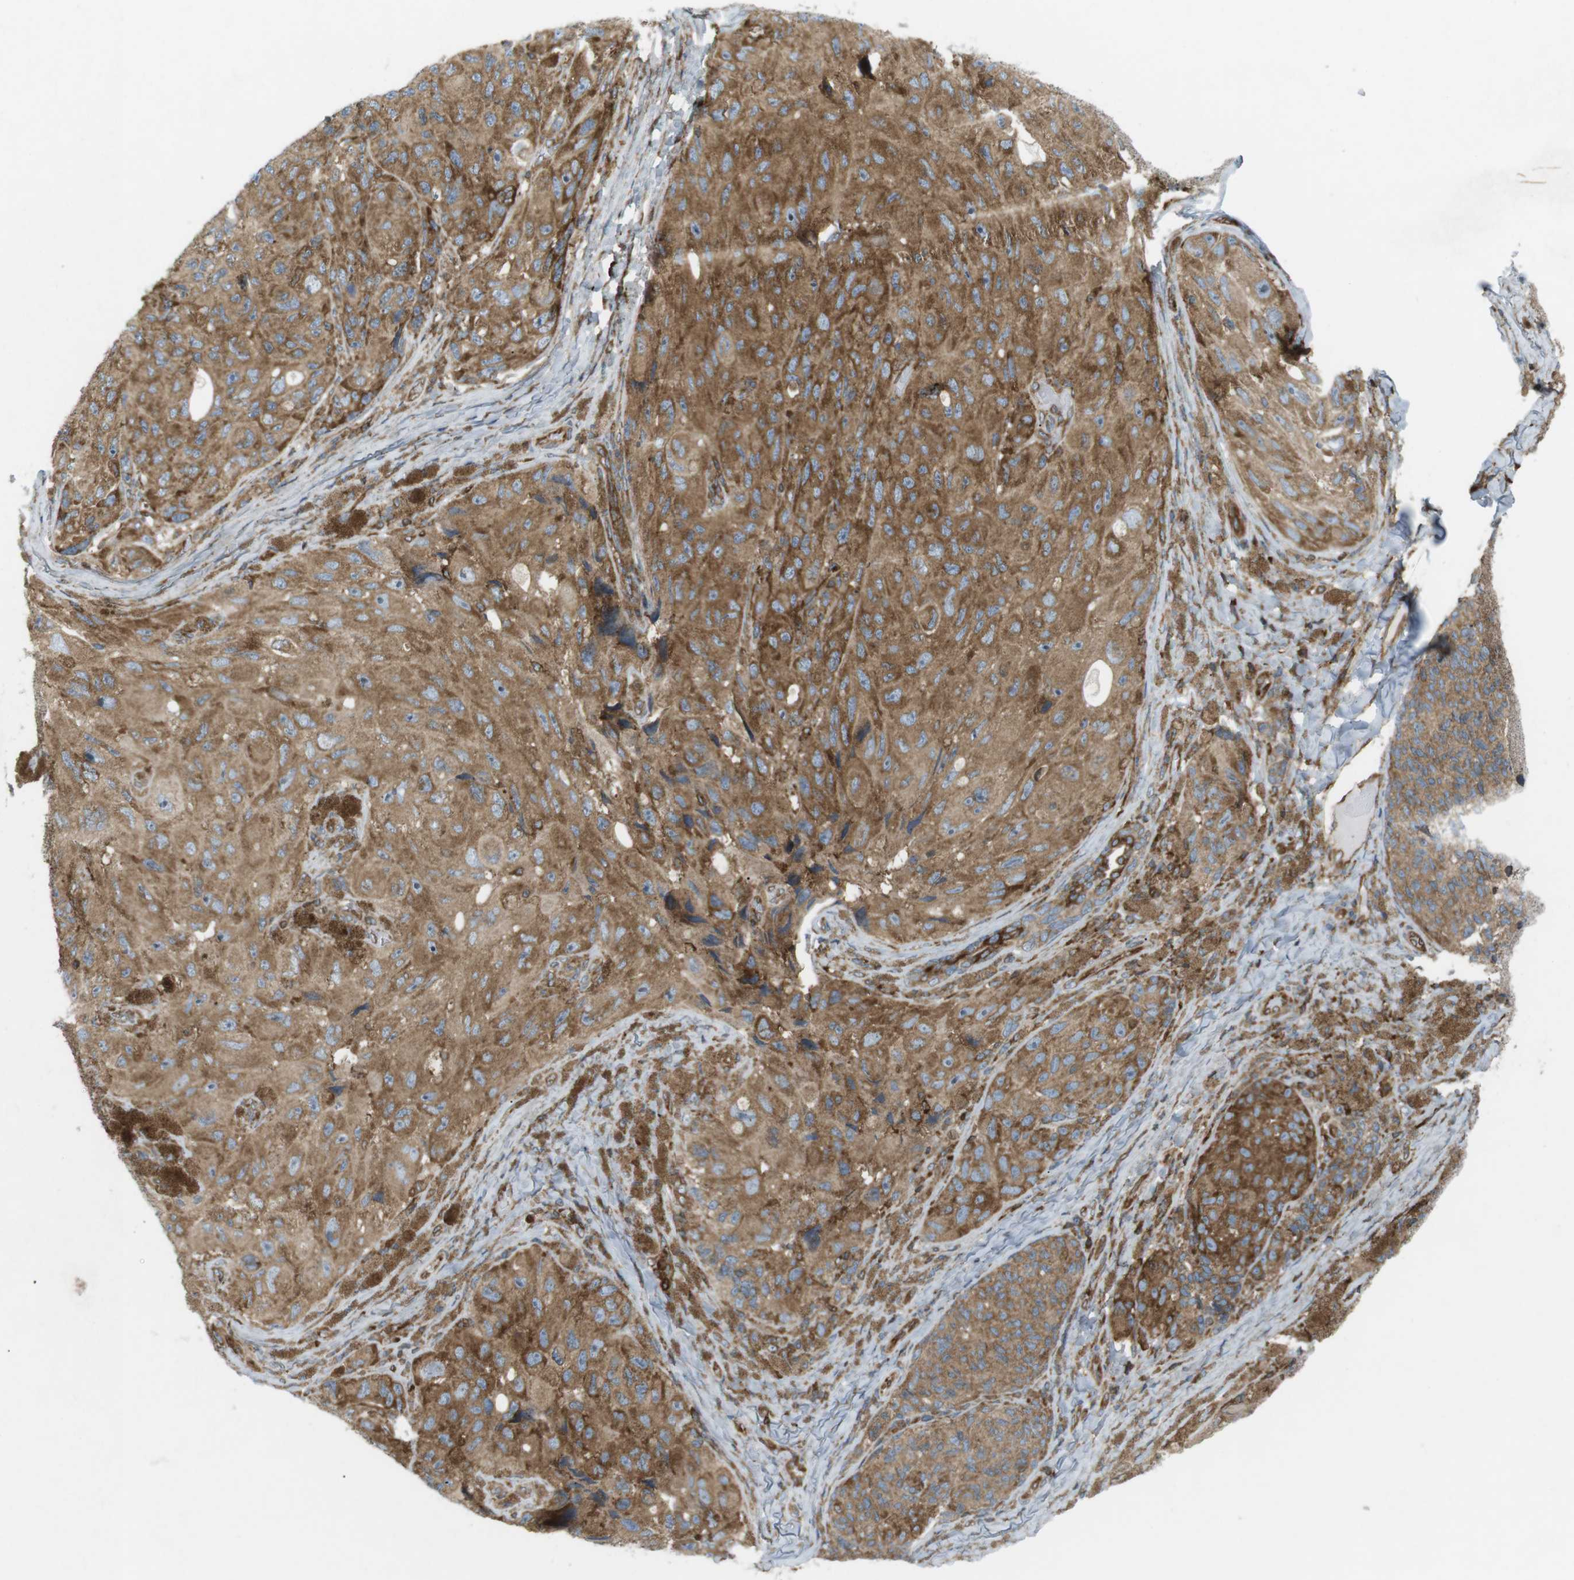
{"staining": {"intensity": "moderate", "quantity": ">75%", "location": "cytoplasmic/membranous"}, "tissue": "melanoma", "cell_type": "Tumor cells", "image_type": "cancer", "snomed": [{"axis": "morphology", "description": "Malignant melanoma, NOS"}, {"axis": "topography", "description": "Skin"}], "caption": "Tumor cells display moderate cytoplasmic/membranous expression in about >75% of cells in malignant melanoma.", "gene": "FLII", "patient": {"sex": "female", "age": 73}}